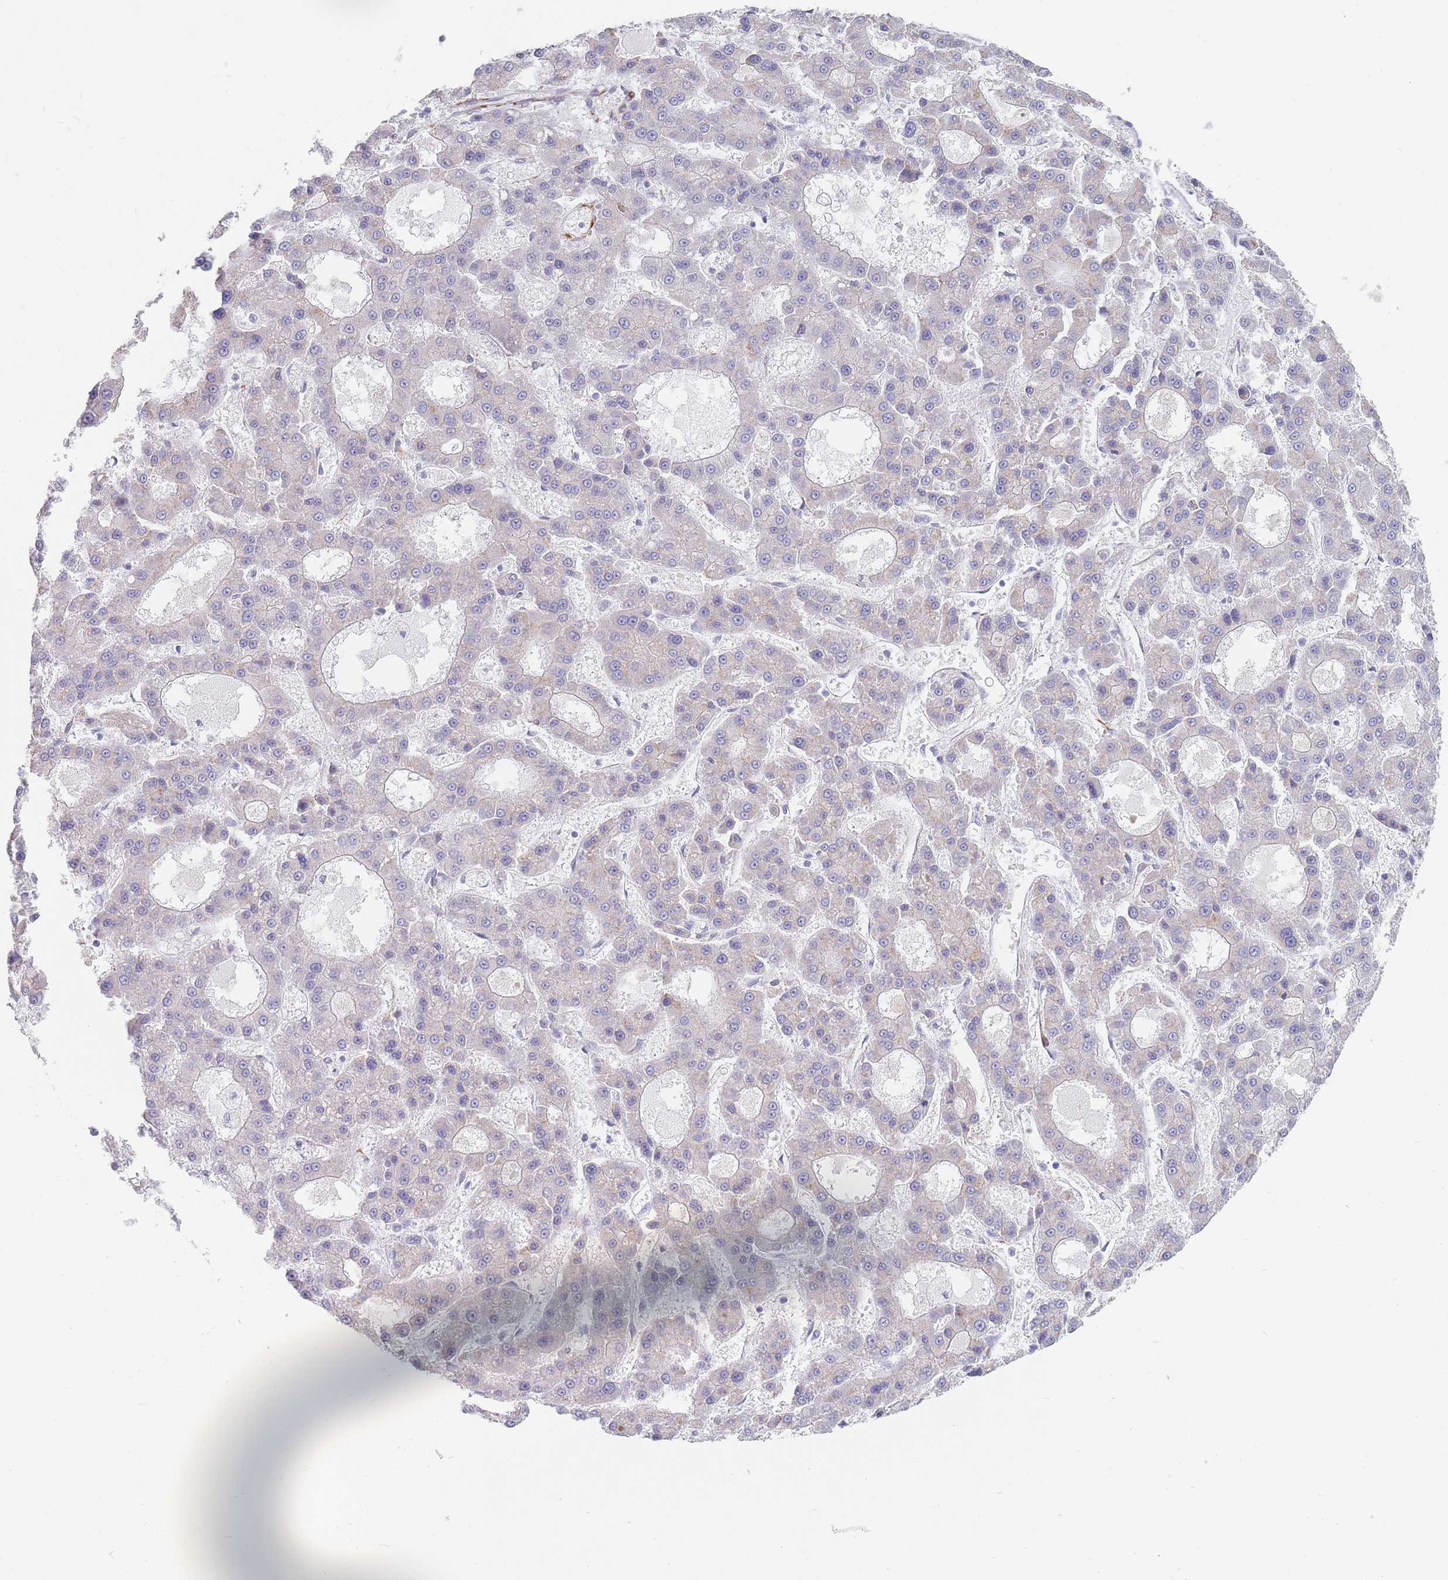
{"staining": {"intensity": "weak", "quantity": "<25%", "location": "cytoplasmic/membranous"}, "tissue": "liver cancer", "cell_type": "Tumor cells", "image_type": "cancer", "snomed": [{"axis": "morphology", "description": "Carcinoma, Hepatocellular, NOS"}, {"axis": "topography", "description": "Liver"}], "caption": "Tumor cells are negative for brown protein staining in liver cancer.", "gene": "ERBIN", "patient": {"sex": "male", "age": 70}}